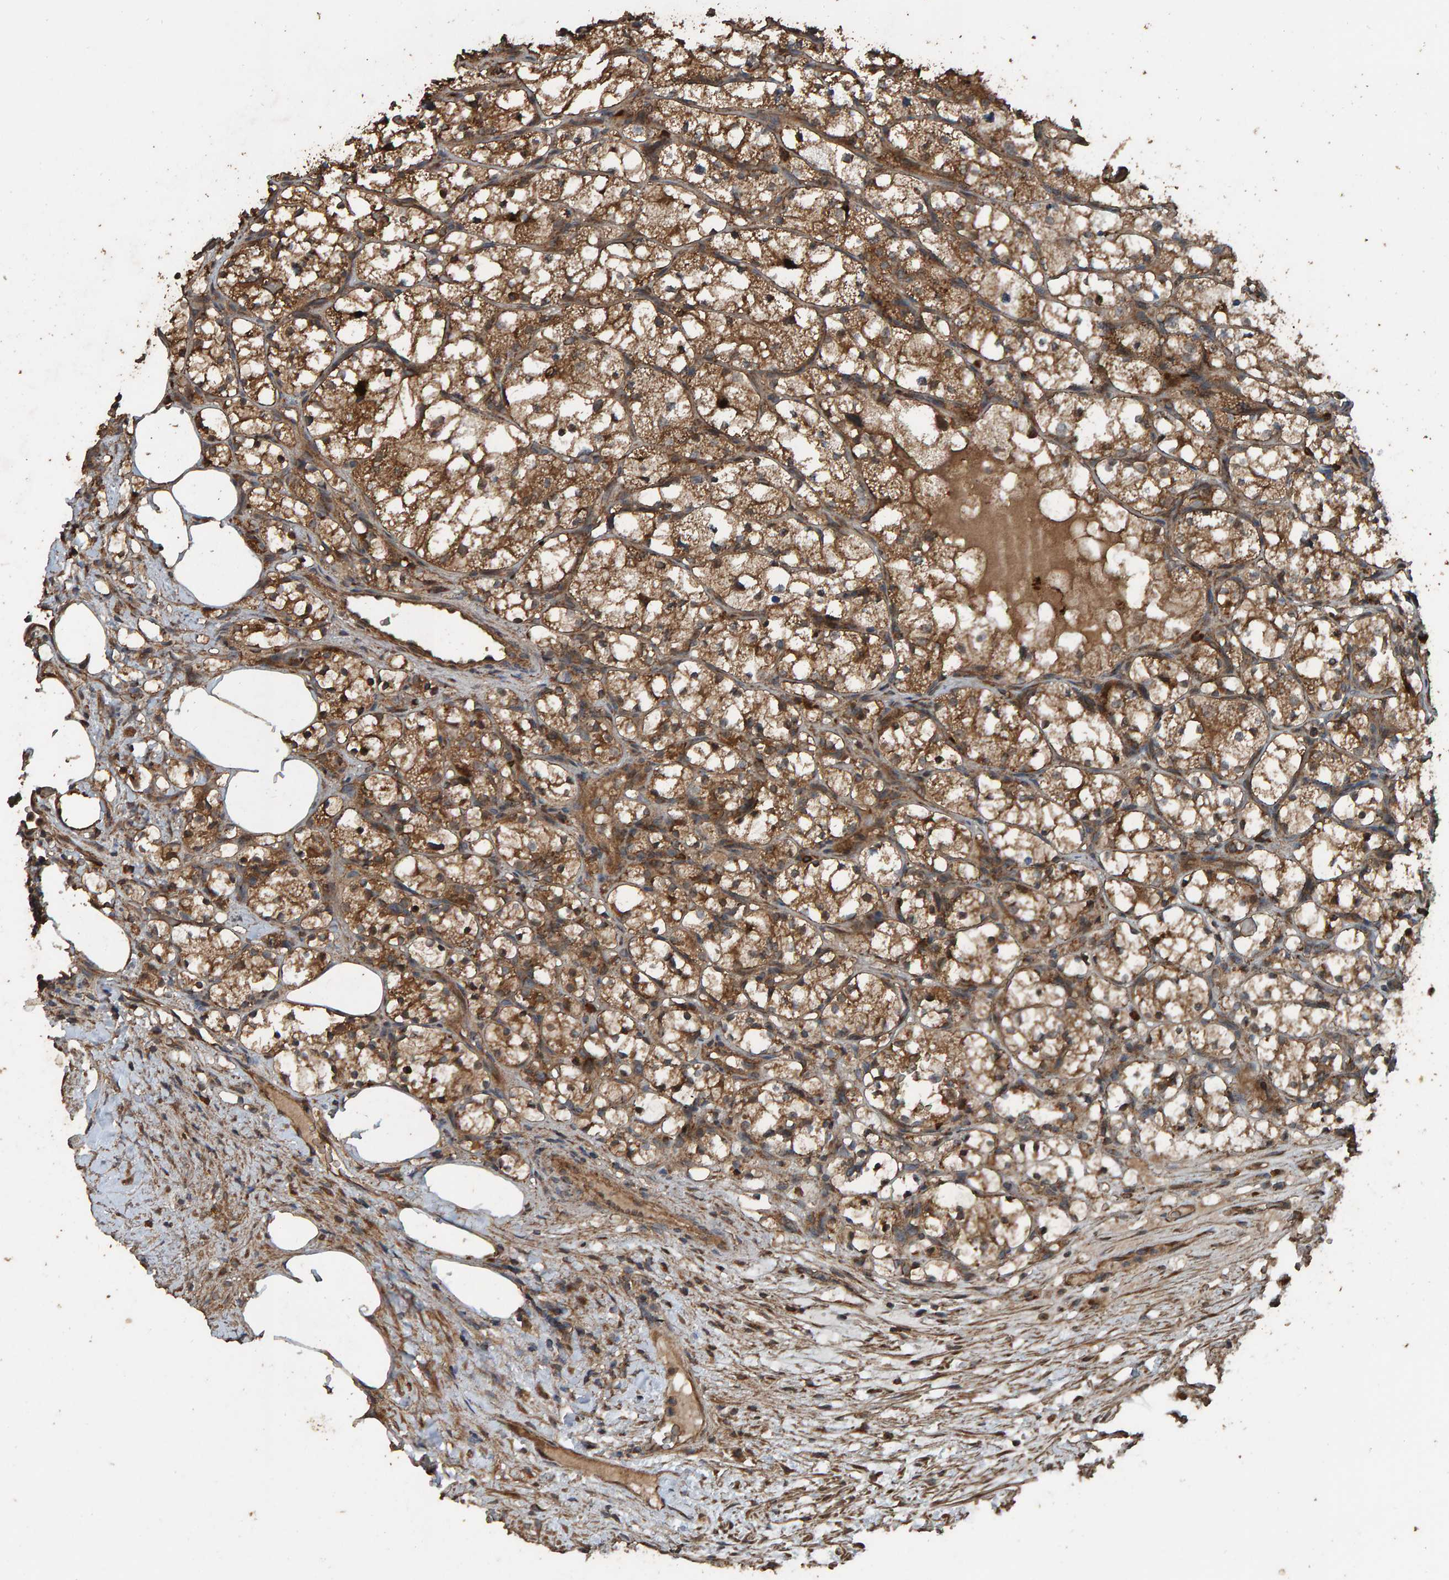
{"staining": {"intensity": "moderate", "quantity": ">75%", "location": "cytoplasmic/membranous"}, "tissue": "renal cancer", "cell_type": "Tumor cells", "image_type": "cancer", "snomed": [{"axis": "morphology", "description": "Adenocarcinoma, NOS"}, {"axis": "topography", "description": "Kidney"}], "caption": "Immunohistochemical staining of adenocarcinoma (renal) exhibits medium levels of moderate cytoplasmic/membranous protein expression in approximately >75% of tumor cells.", "gene": "DUS1L", "patient": {"sex": "female", "age": 69}}